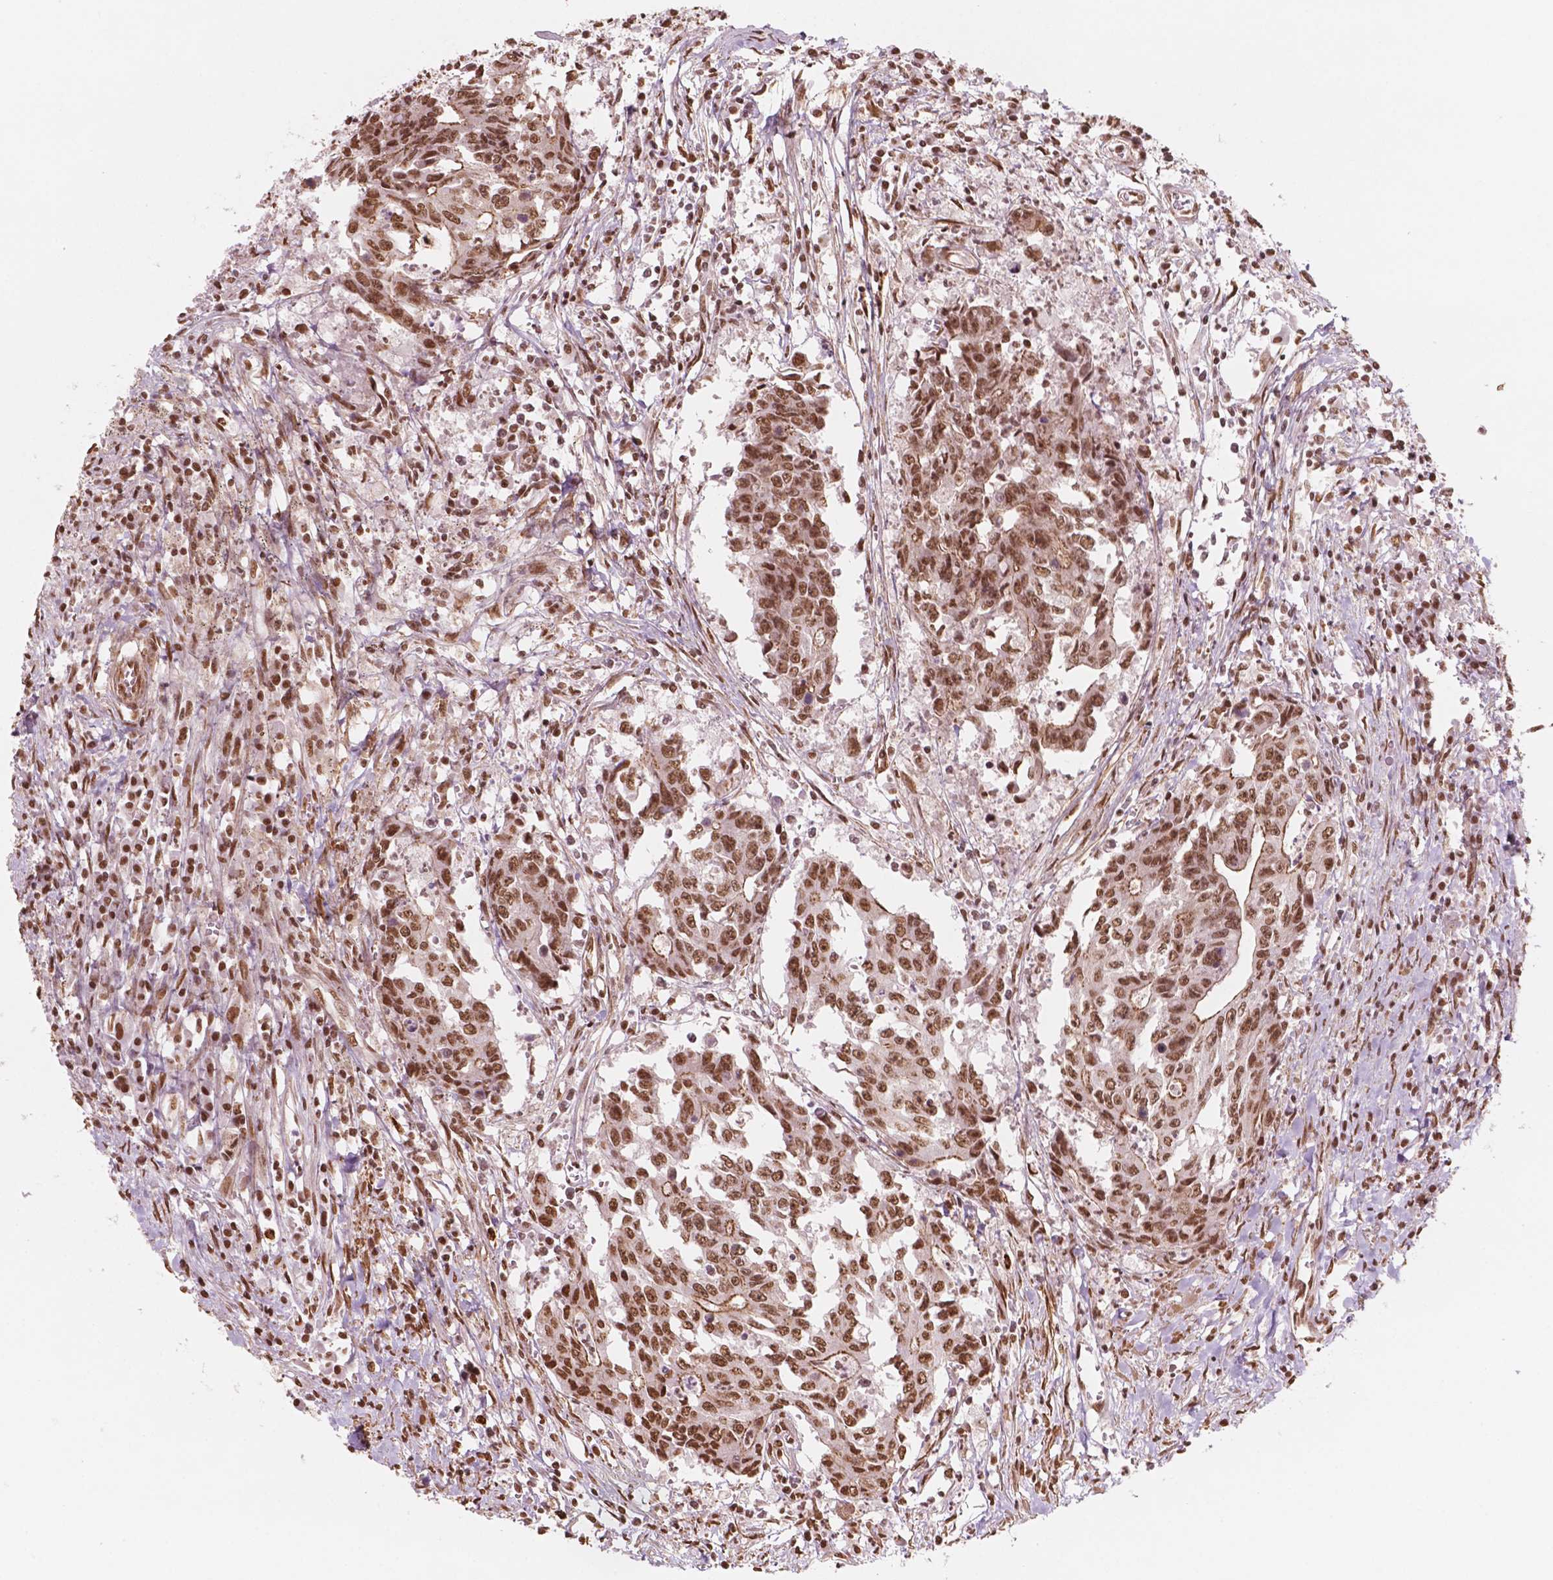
{"staining": {"intensity": "moderate", "quantity": ">75%", "location": "nuclear"}, "tissue": "colorectal cancer", "cell_type": "Tumor cells", "image_type": "cancer", "snomed": [{"axis": "morphology", "description": "Adenocarcinoma, NOS"}, {"axis": "topography", "description": "Rectum"}], "caption": "This histopathology image displays colorectal adenocarcinoma stained with IHC to label a protein in brown. The nuclear of tumor cells show moderate positivity for the protein. Nuclei are counter-stained blue.", "gene": "GTF3C5", "patient": {"sex": "male", "age": 54}}